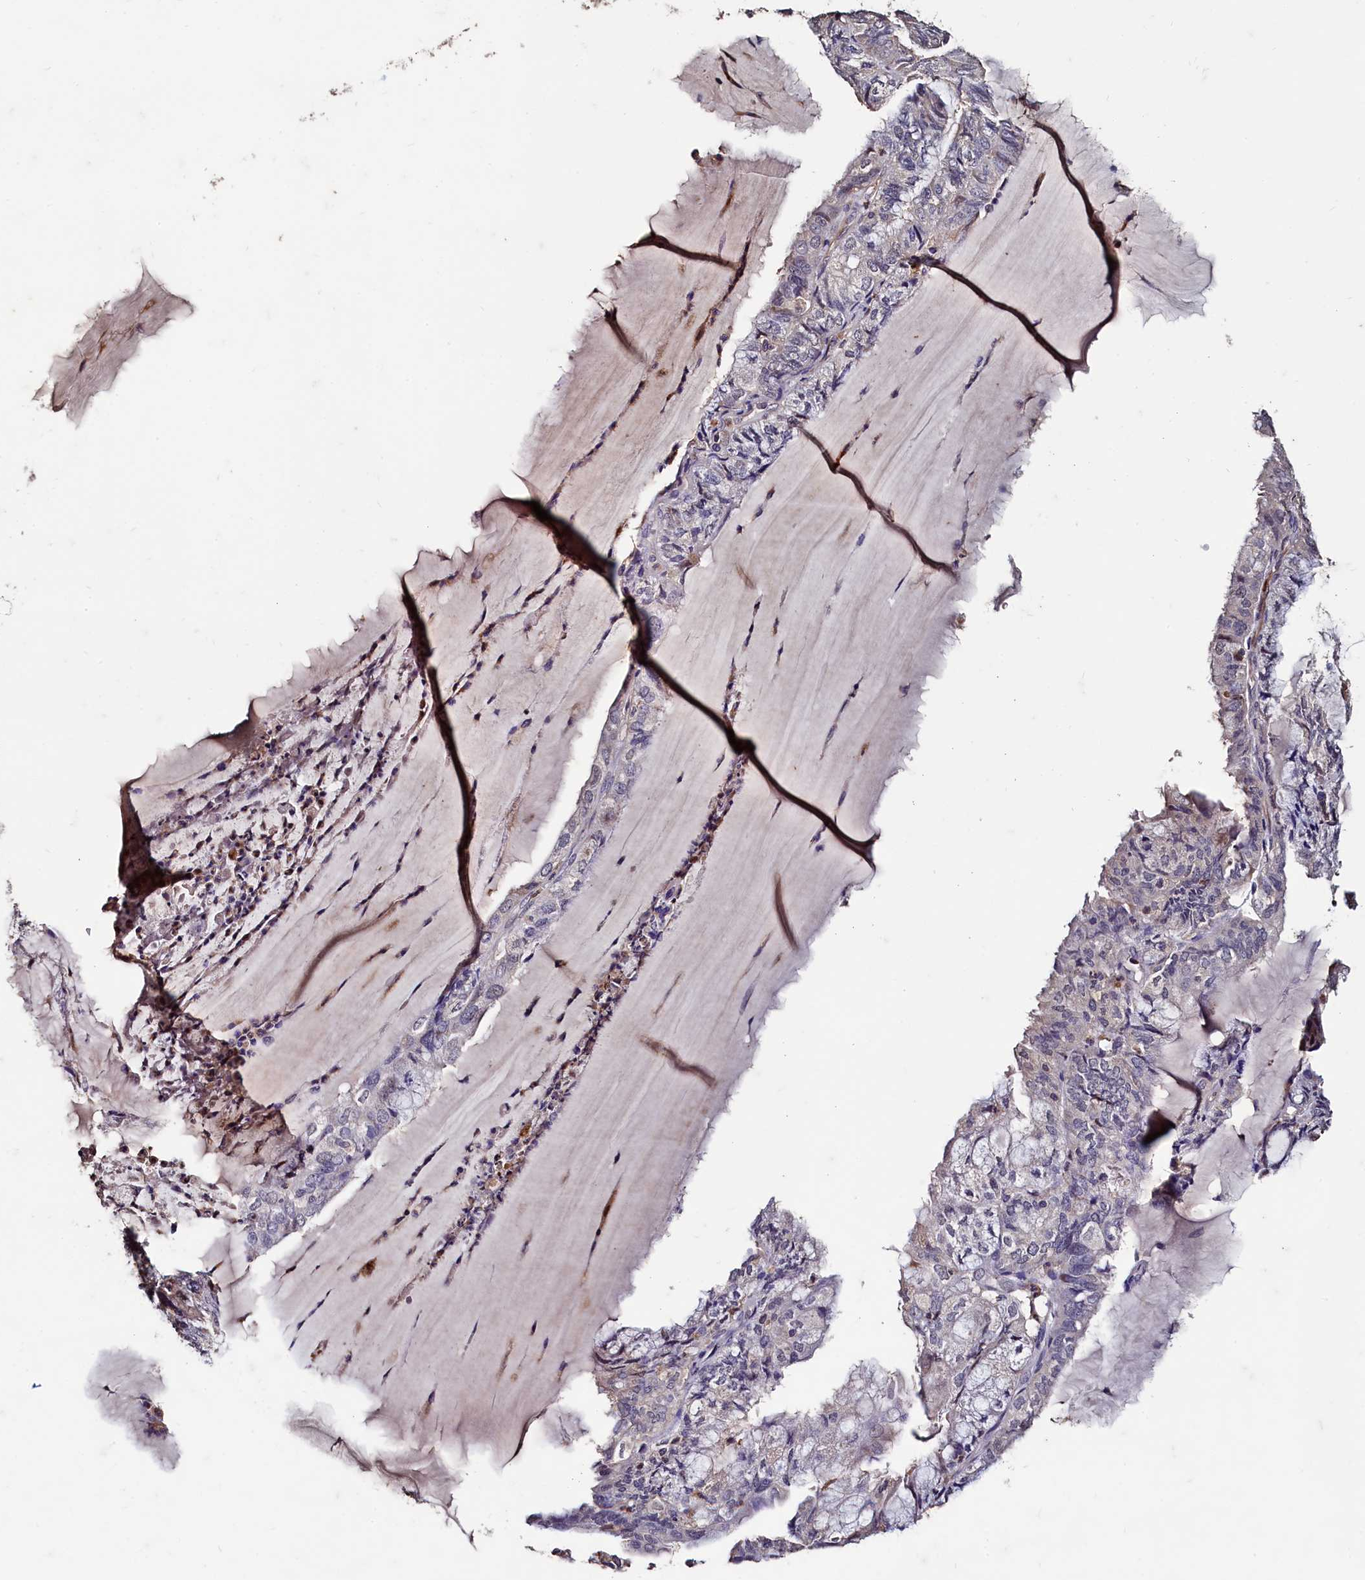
{"staining": {"intensity": "negative", "quantity": "none", "location": "none"}, "tissue": "endometrial cancer", "cell_type": "Tumor cells", "image_type": "cancer", "snomed": [{"axis": "morphology", "description": "Adenocarcinoma, NOS"}, {"axis": "topography", "description": "Endometrium"}], "caption": "High power microscopy photomicrograph of an immunohistochemistry photomicrograph of endometrial cancer, revealing no significant staining in tumor cells.", "gene": "CSTPP1", "patient": {"sex": "female", "age": 81}}